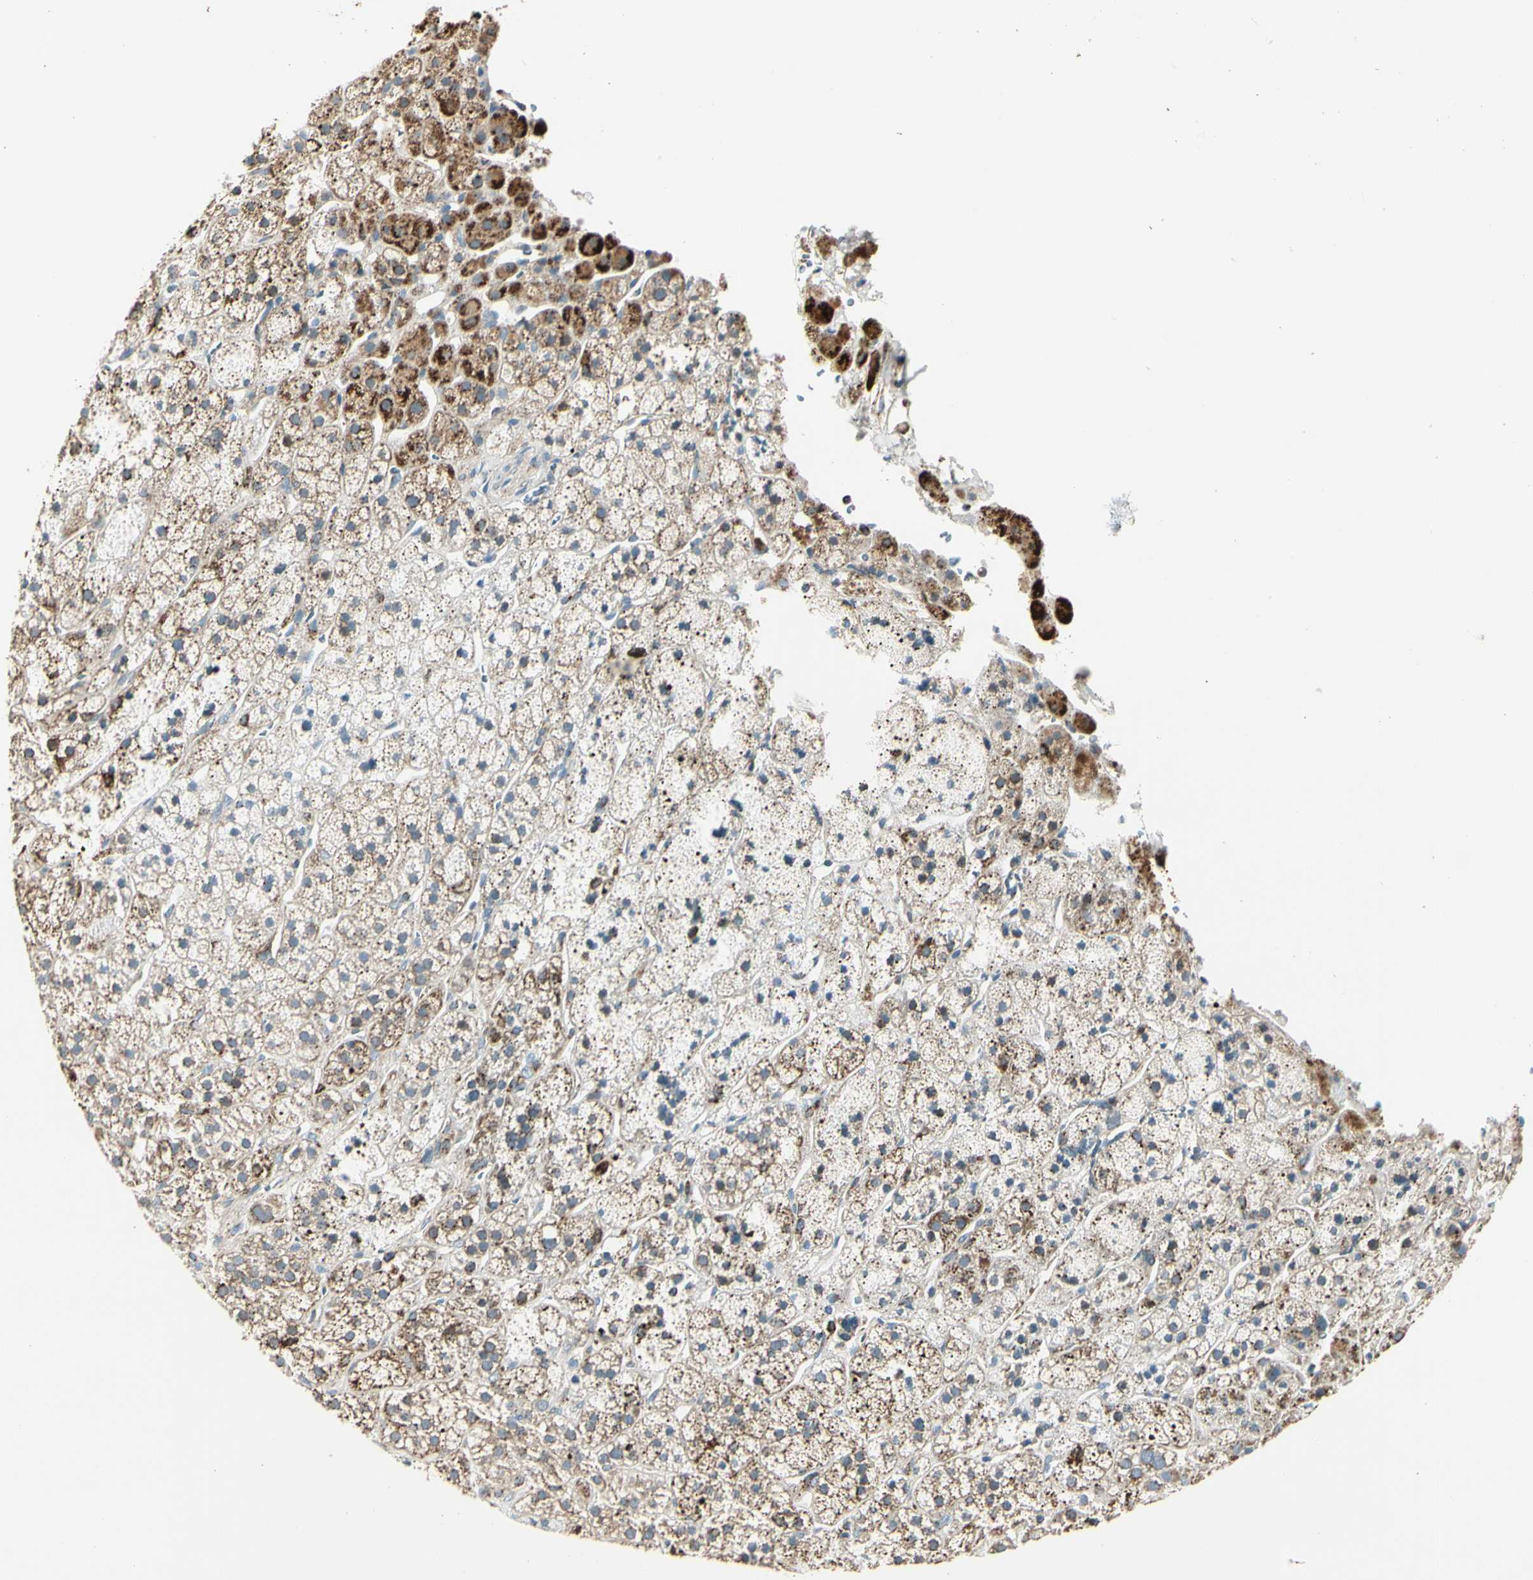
{"staining": {"intensity": "strong", "quantity": ">75%", "location": "cytoplasmic/membranous"}, "tissue": "adrenal gland", "cell_type": "Glandular cells", "image_type": "normal", "snomed": [{"axis": "morphology", "description": "Normal tissue, NOS"}, {"axis": "topography", "description": "Adrenal gland"}], "caption": "Strong cytoplasmic/membranous protein staining is seen in approximately >75% of glandular cells in adrenal gland. Nuclei are stained in blue.", "gene": "ME2", "patient": {"sex": "male", "age": 56}}